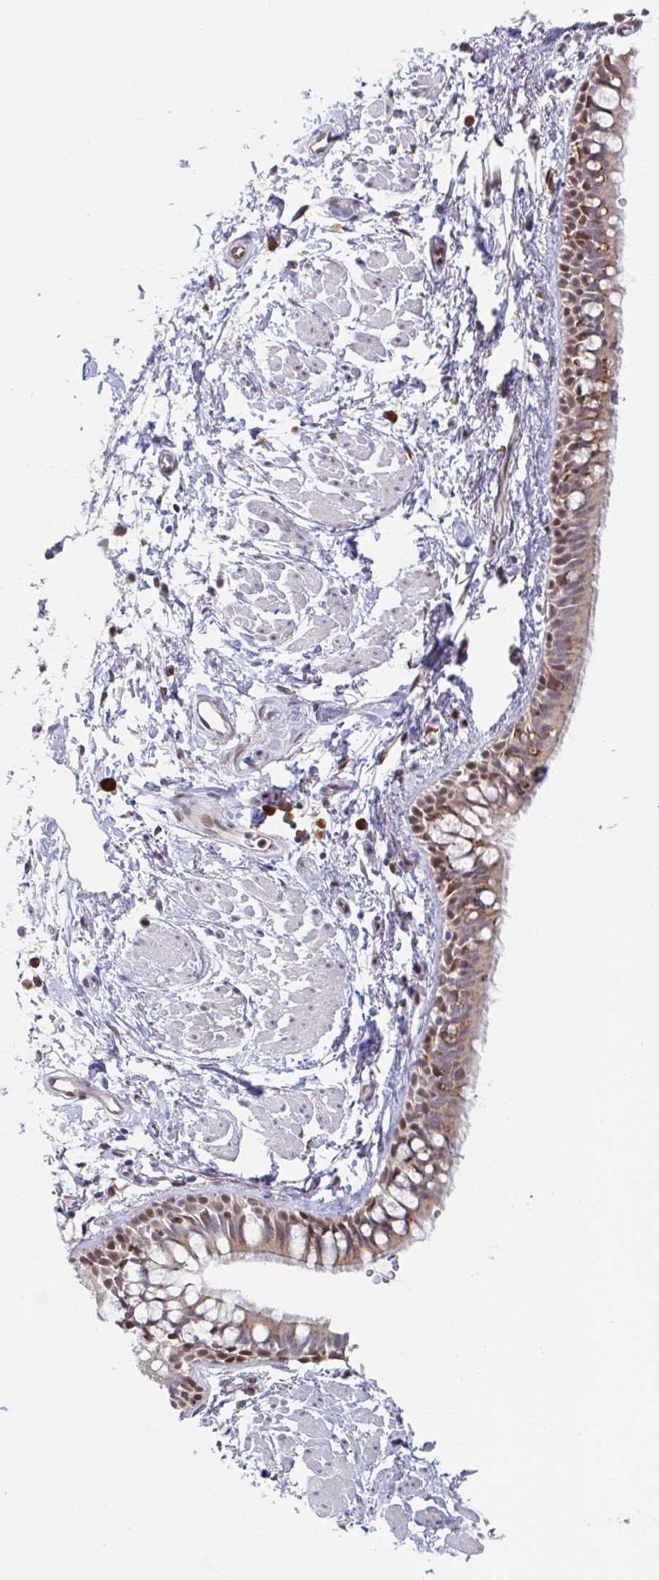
{"staining": {"intensity": "moderate", "quantity": ">75%", "location": "cytoplasmic/membranous,nuclear"}, "tissue": "bronchus", "cell_type": "Respiratory epithelial cells", "image_type": "normal", "snomed": [{"axis": "morphology", "description": "Normal tissue, NOS"}, {"axis": "topography", "description": "Lymph node"}, {"axis": "topography", "description": "Cartilage tissue"}, {"axis": "topography", "description": "Bronchus"}], "caption": "Protein expression analysis of unremarkable bronchus displays moderate cytoplasmic/membranous,nuclear expression in approximately >75% of respiratory epithelial cells. Ihc stains the protein in brown and the nuclei are stained blue.", "gene": "TRAPPC10", "patient": {"sex": "female", "age": 70}}